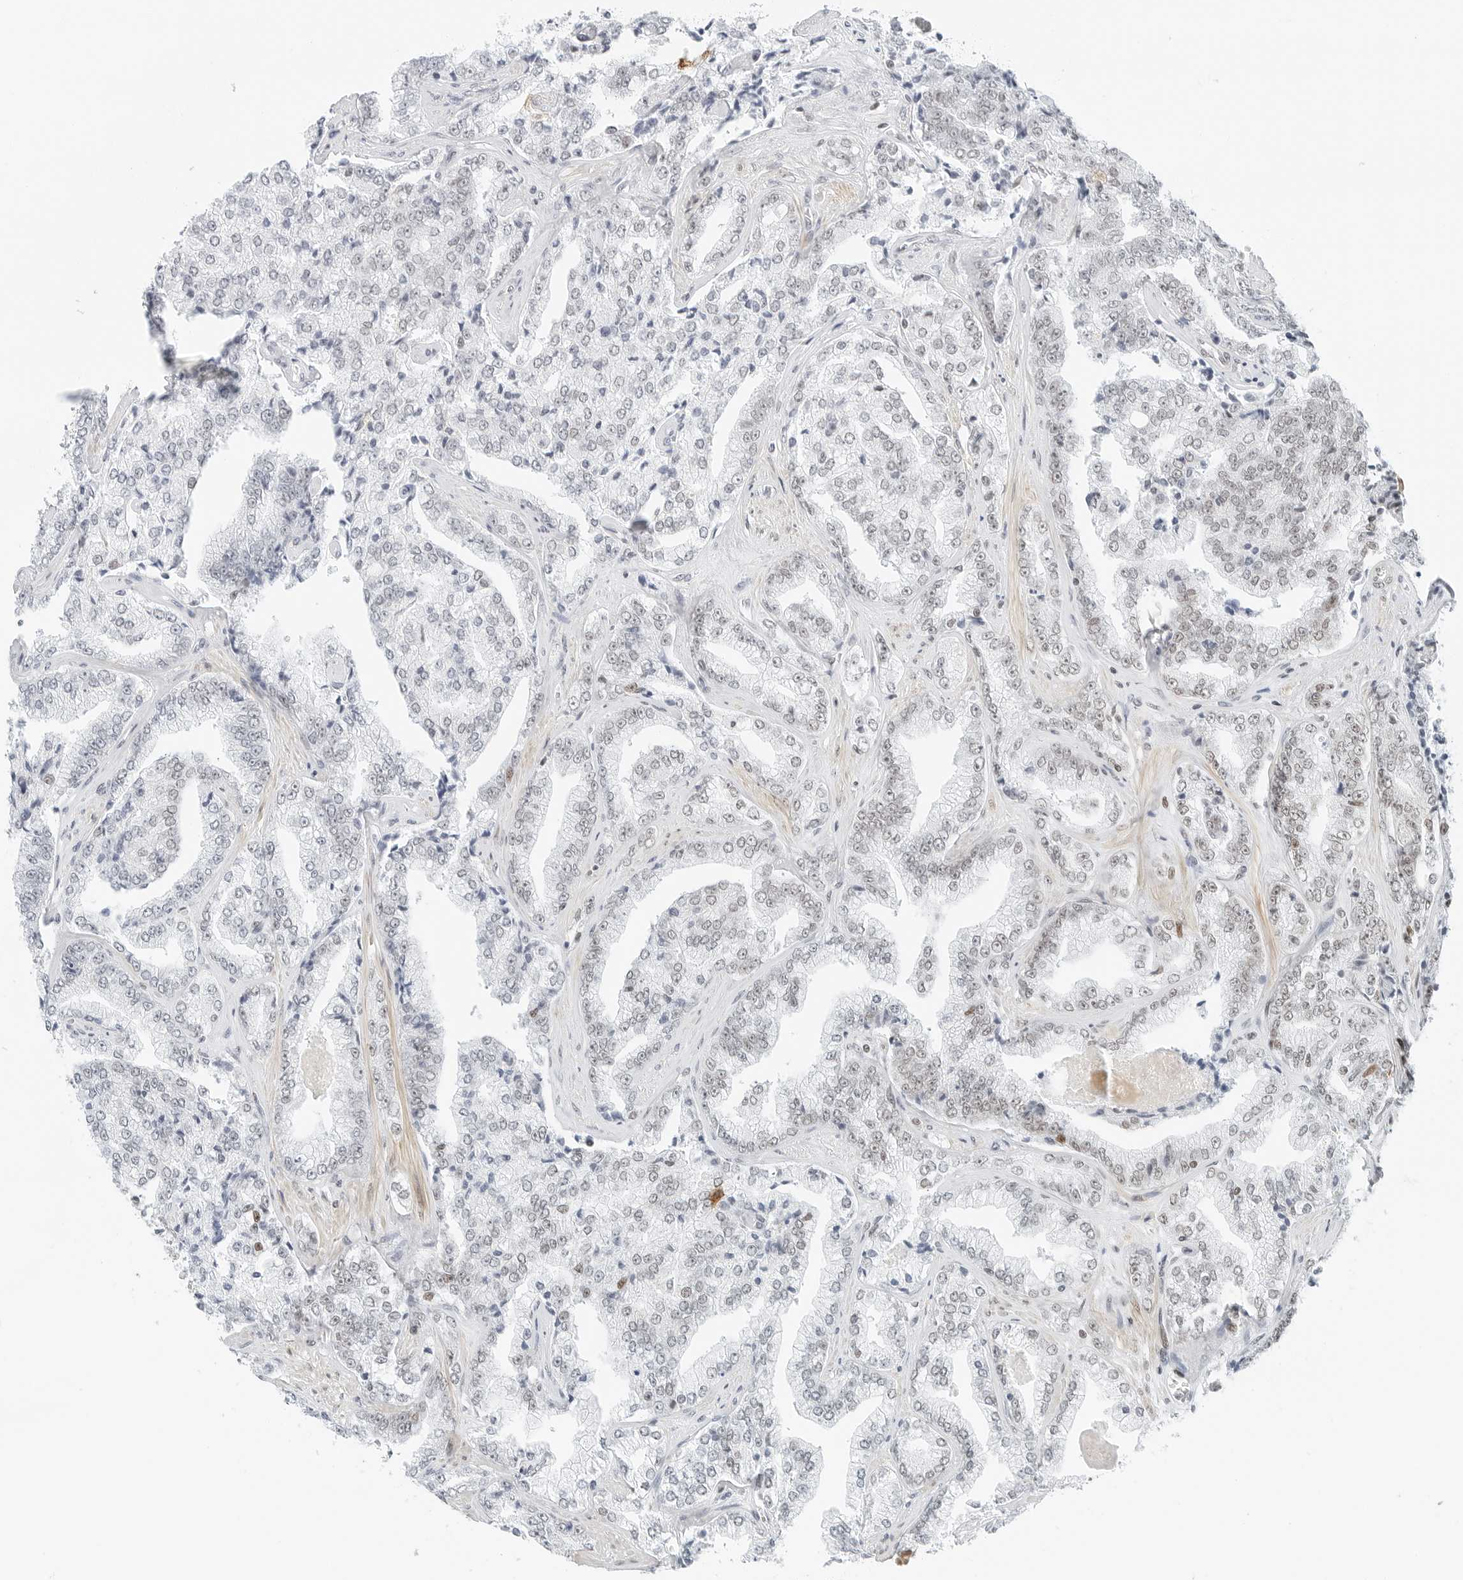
{"staining": {"intensity": "negative", "quantity": "none", "location": "none"}, "tissue": "prostate cancer", "cell_type": "Tumor cells", "image_type": "cancer", "snomed": [{"axis": "morphology", "description": "Adenocarcinoma, High grade"}, {"axis": "topography", "description": "Prostate"}], "caption": "An immunohistochemistry (IHC) micrograph of prostate cancer is shown. There is no staining in tumor cells of prostate cancer.", "gene": "CRTC2", "patient": {"sex": "male", "age": 71}}